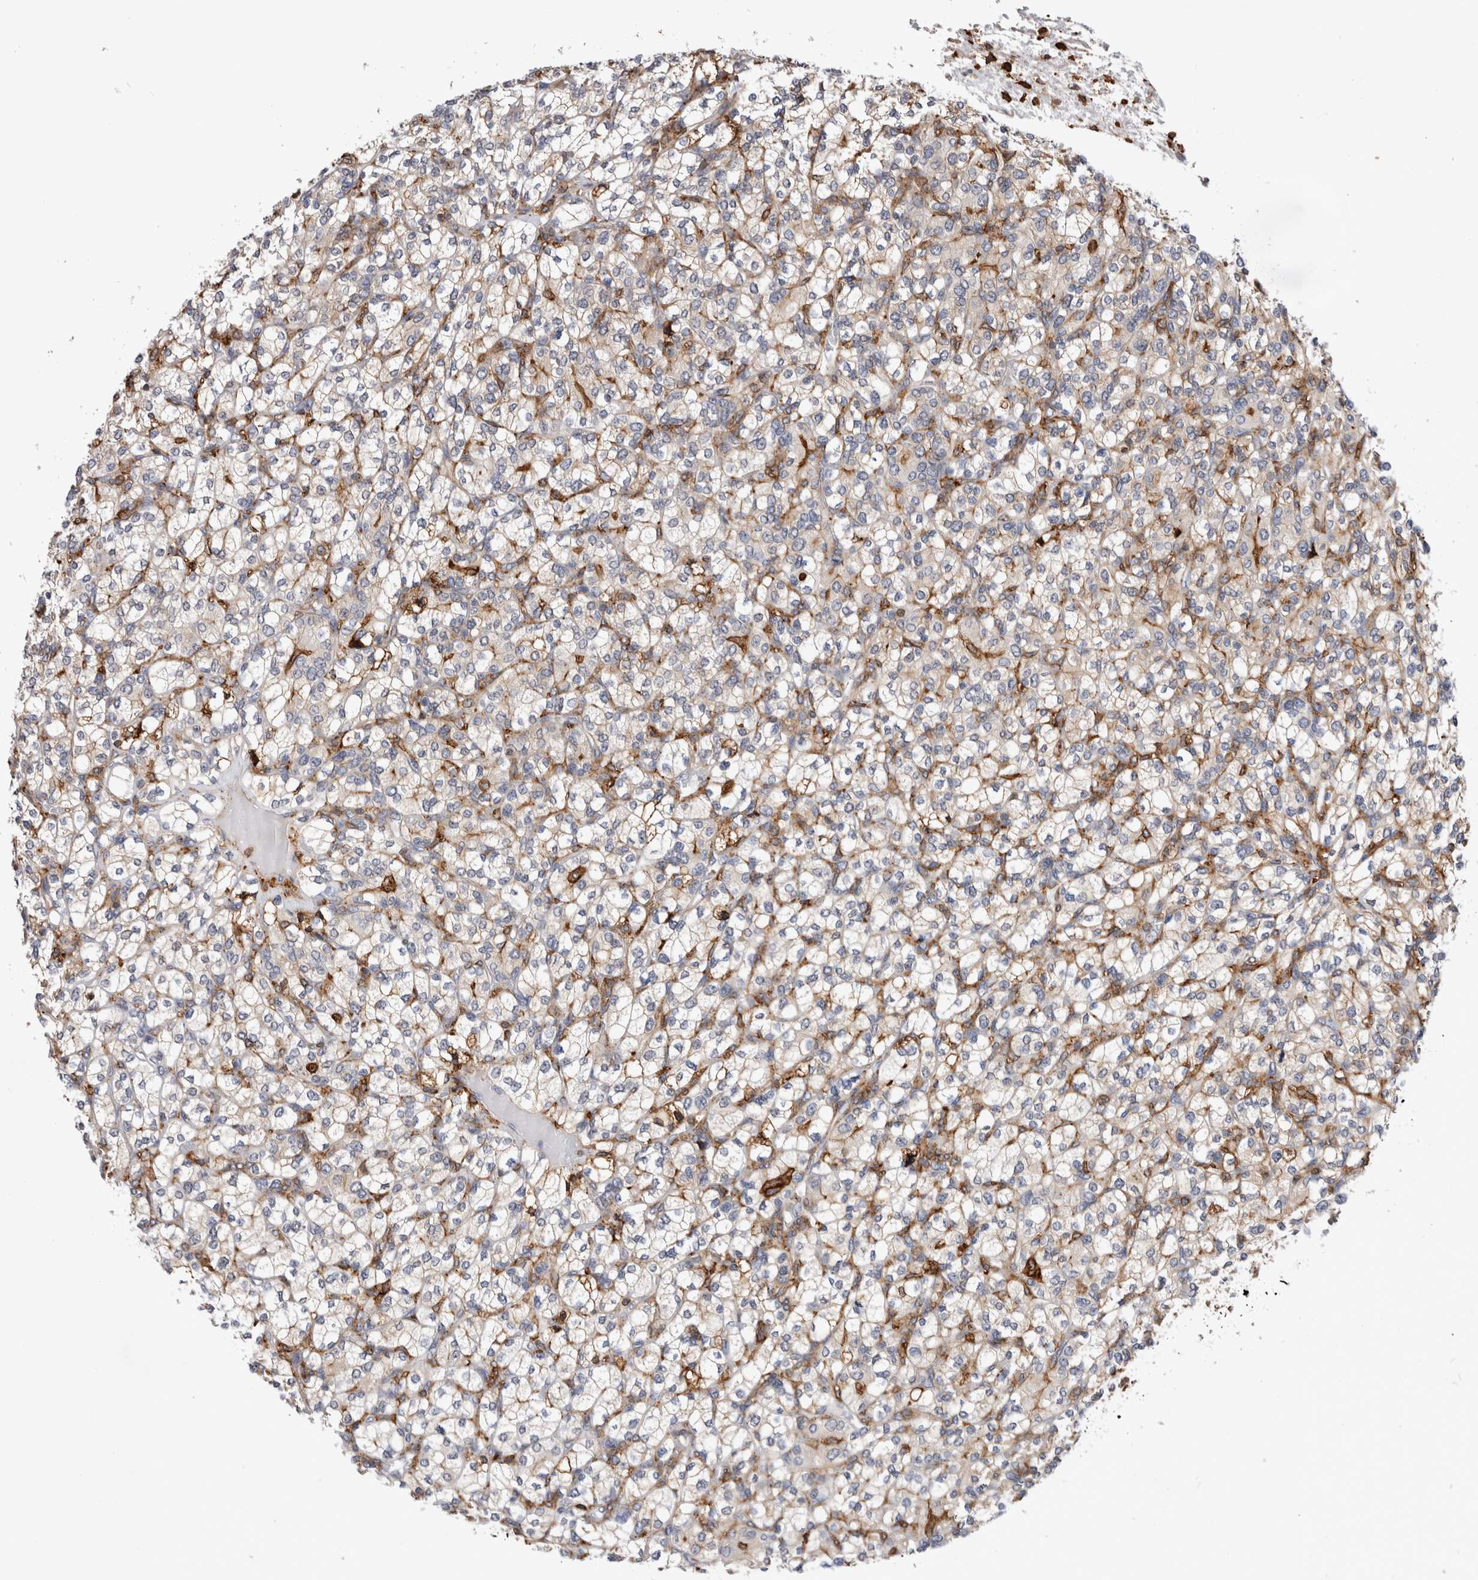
{"staining": {"intensity": "weak", "quantity": "25%-75%", "location": "cytoplasmic/membranous"}, "tissue": "renal cancer", "cell_type": "Tumor cells", "image_type": "cancer", "snomed": [{"axis": "morphology", "description": "Adenocarcinoma, NOS"}, {"axis": "topography", "description": "Kidney"}], "caption": "Immunohistochemistry photomicrograph of neoplastic tissue: human renal cancer (adenocarcinoma) stained using IHC exhibits low levels of weak protein expression localized specifically in the cytoplasmic/membranous of tumor cells, appearing as a cytoplasmic/membranous brown color.", "gene": "CCDC88B", "patient": {"sex": "male", "age": 77}}